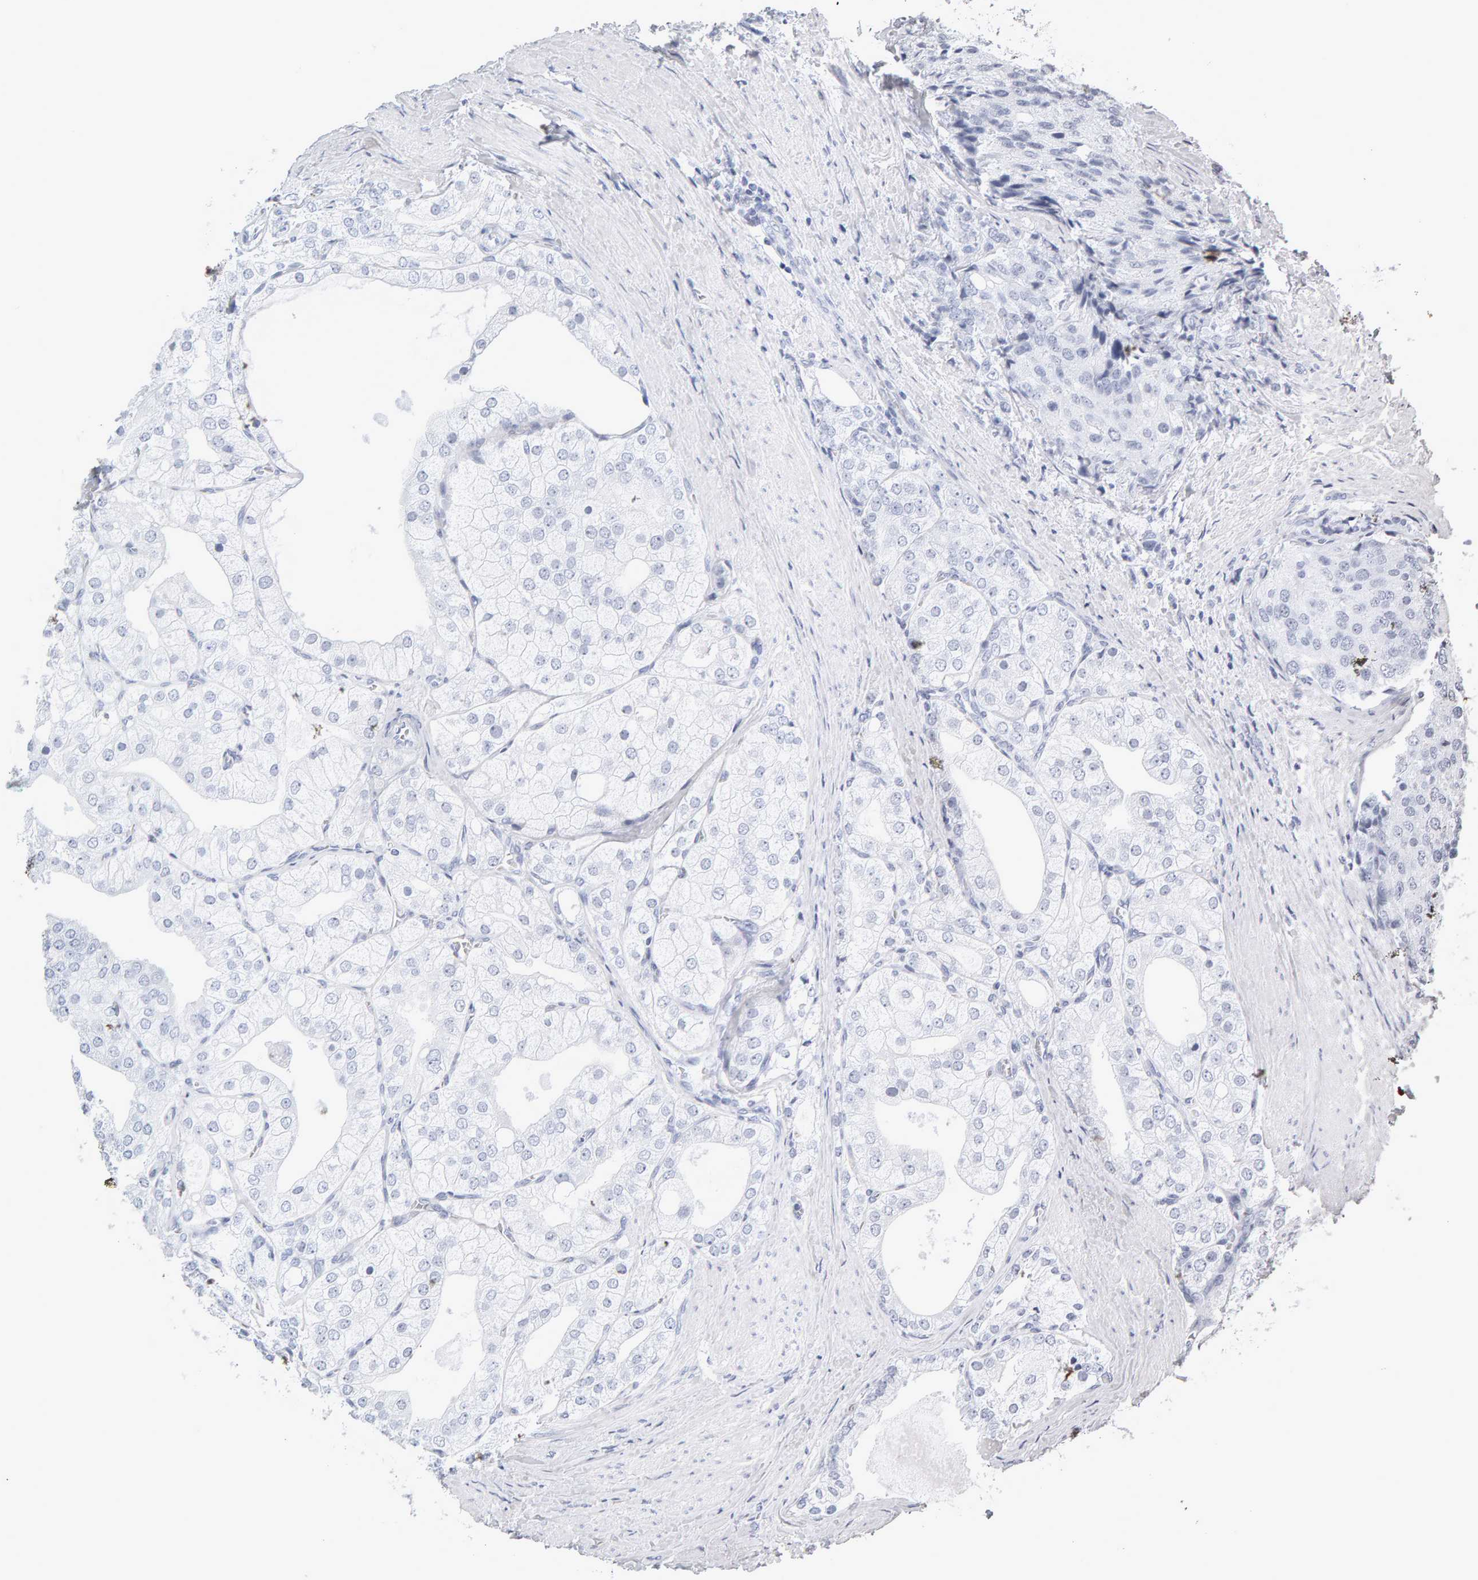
{"staining": {"intensity": "negative", "quantity": "none", "location": "none"}, "tissue": "prostate cancer", "cell_type": "Tumor cells", "image_type": "cancer", "snomed": [{"axis": "morphology", "description": "Adenocarcinoma, High grade"}, {"axis": "topography", "description": "Prostate"}], "caption": "An image of high-grade adenocarcinoma (prostate) stained for a protein displays no brown staining in tumor cells.", "gene": "ENGASE", "patient": {"sex": "male", "age": 50}}